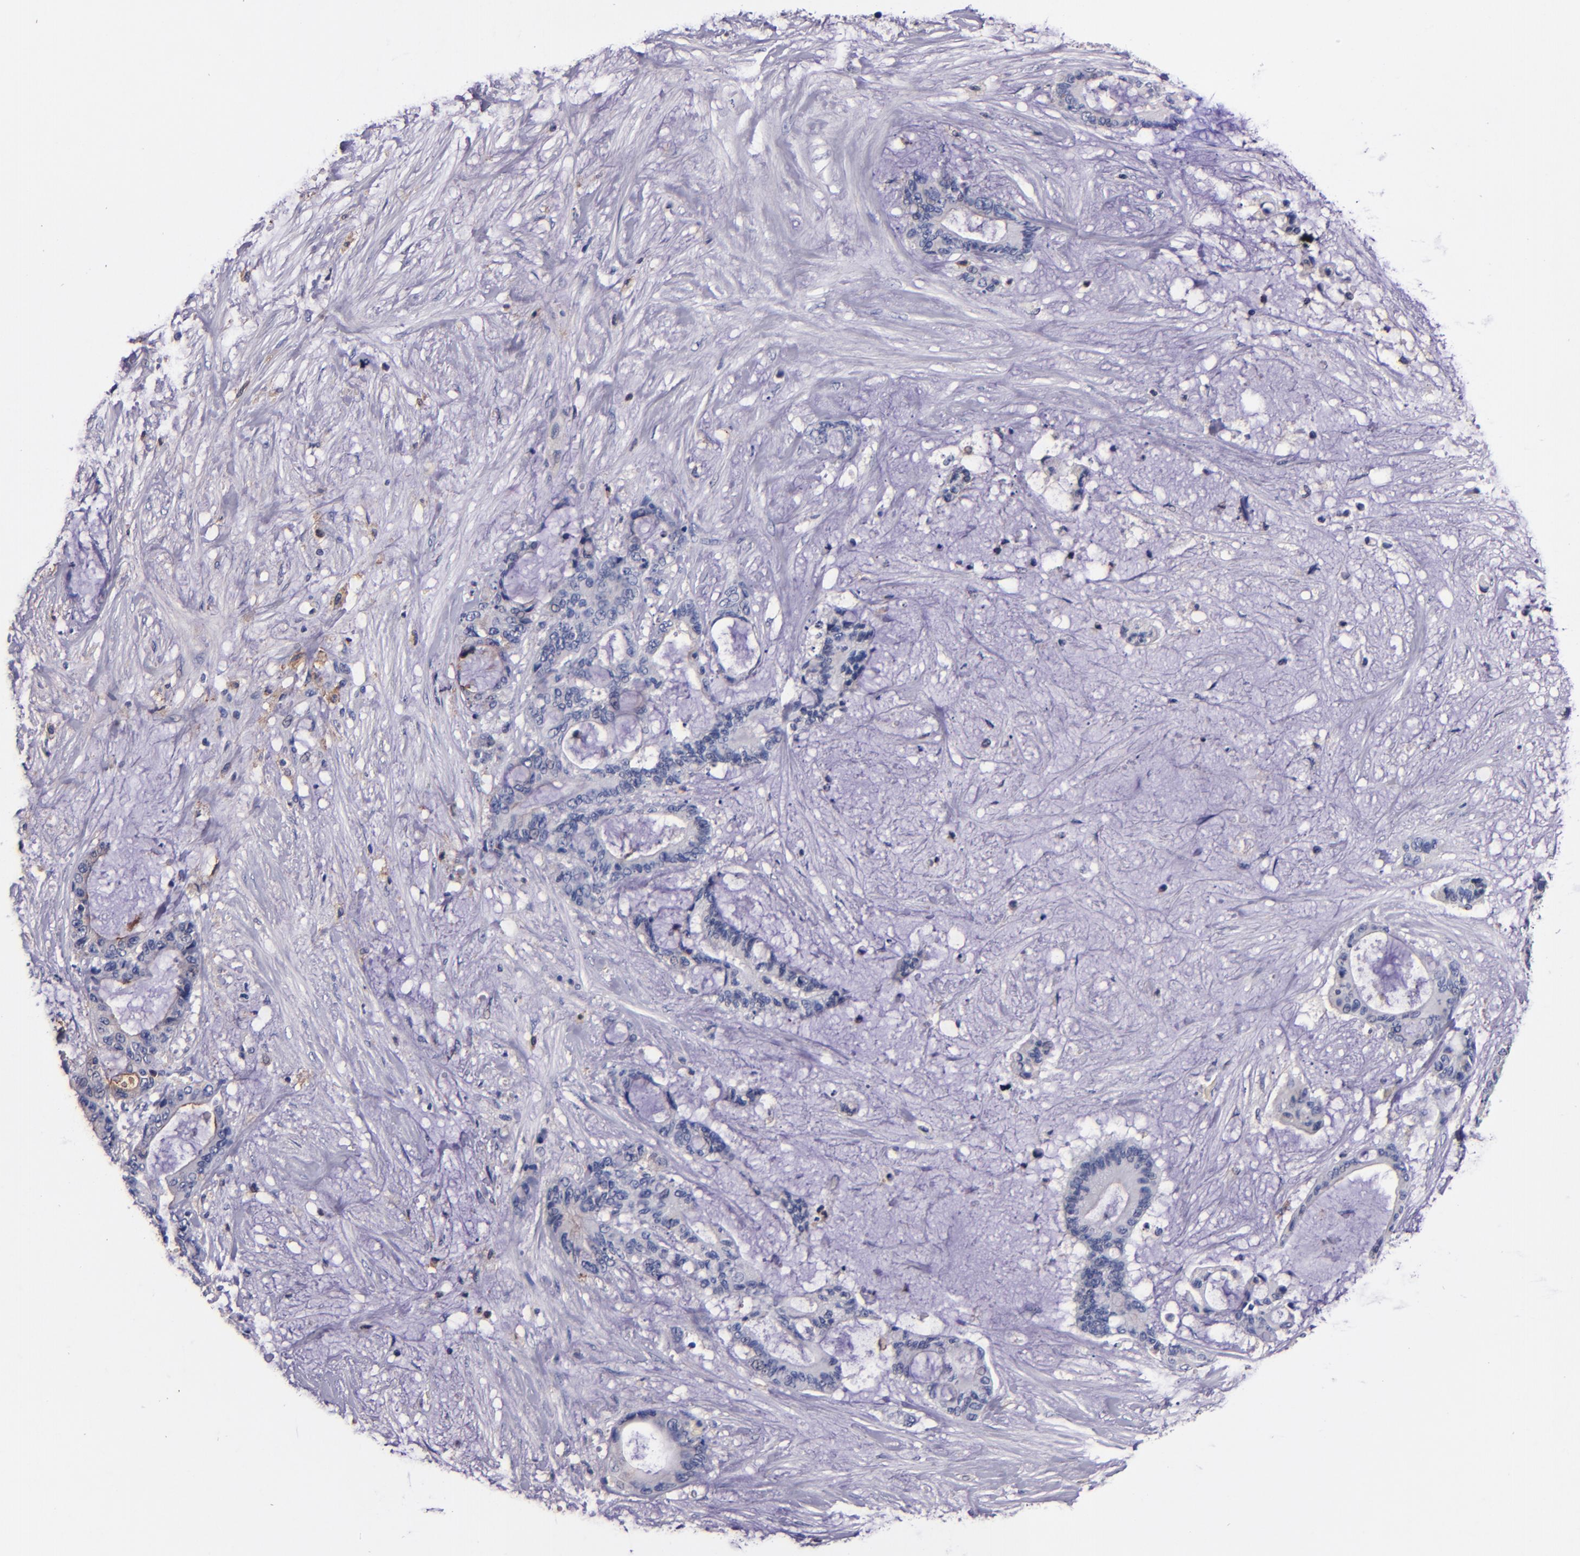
{"staining": {"intensity": "negative", "quantity": "none", "location": "none"}, "tissue": "liver cancer", "cell_type": "Tumor cells", "image_type": "cancer", "snomed": [{"axis": "morphology", "description": "Cholangiocarcinoma"}, {"axis": "topography", "description": "Liver"}], "caption": "Protein analysis of cholangiocarcinoma (liver) displays no significant positivity in tumor cells.", "gene": "SIRPA", "patient": {"sex": "female", "age": 73}}